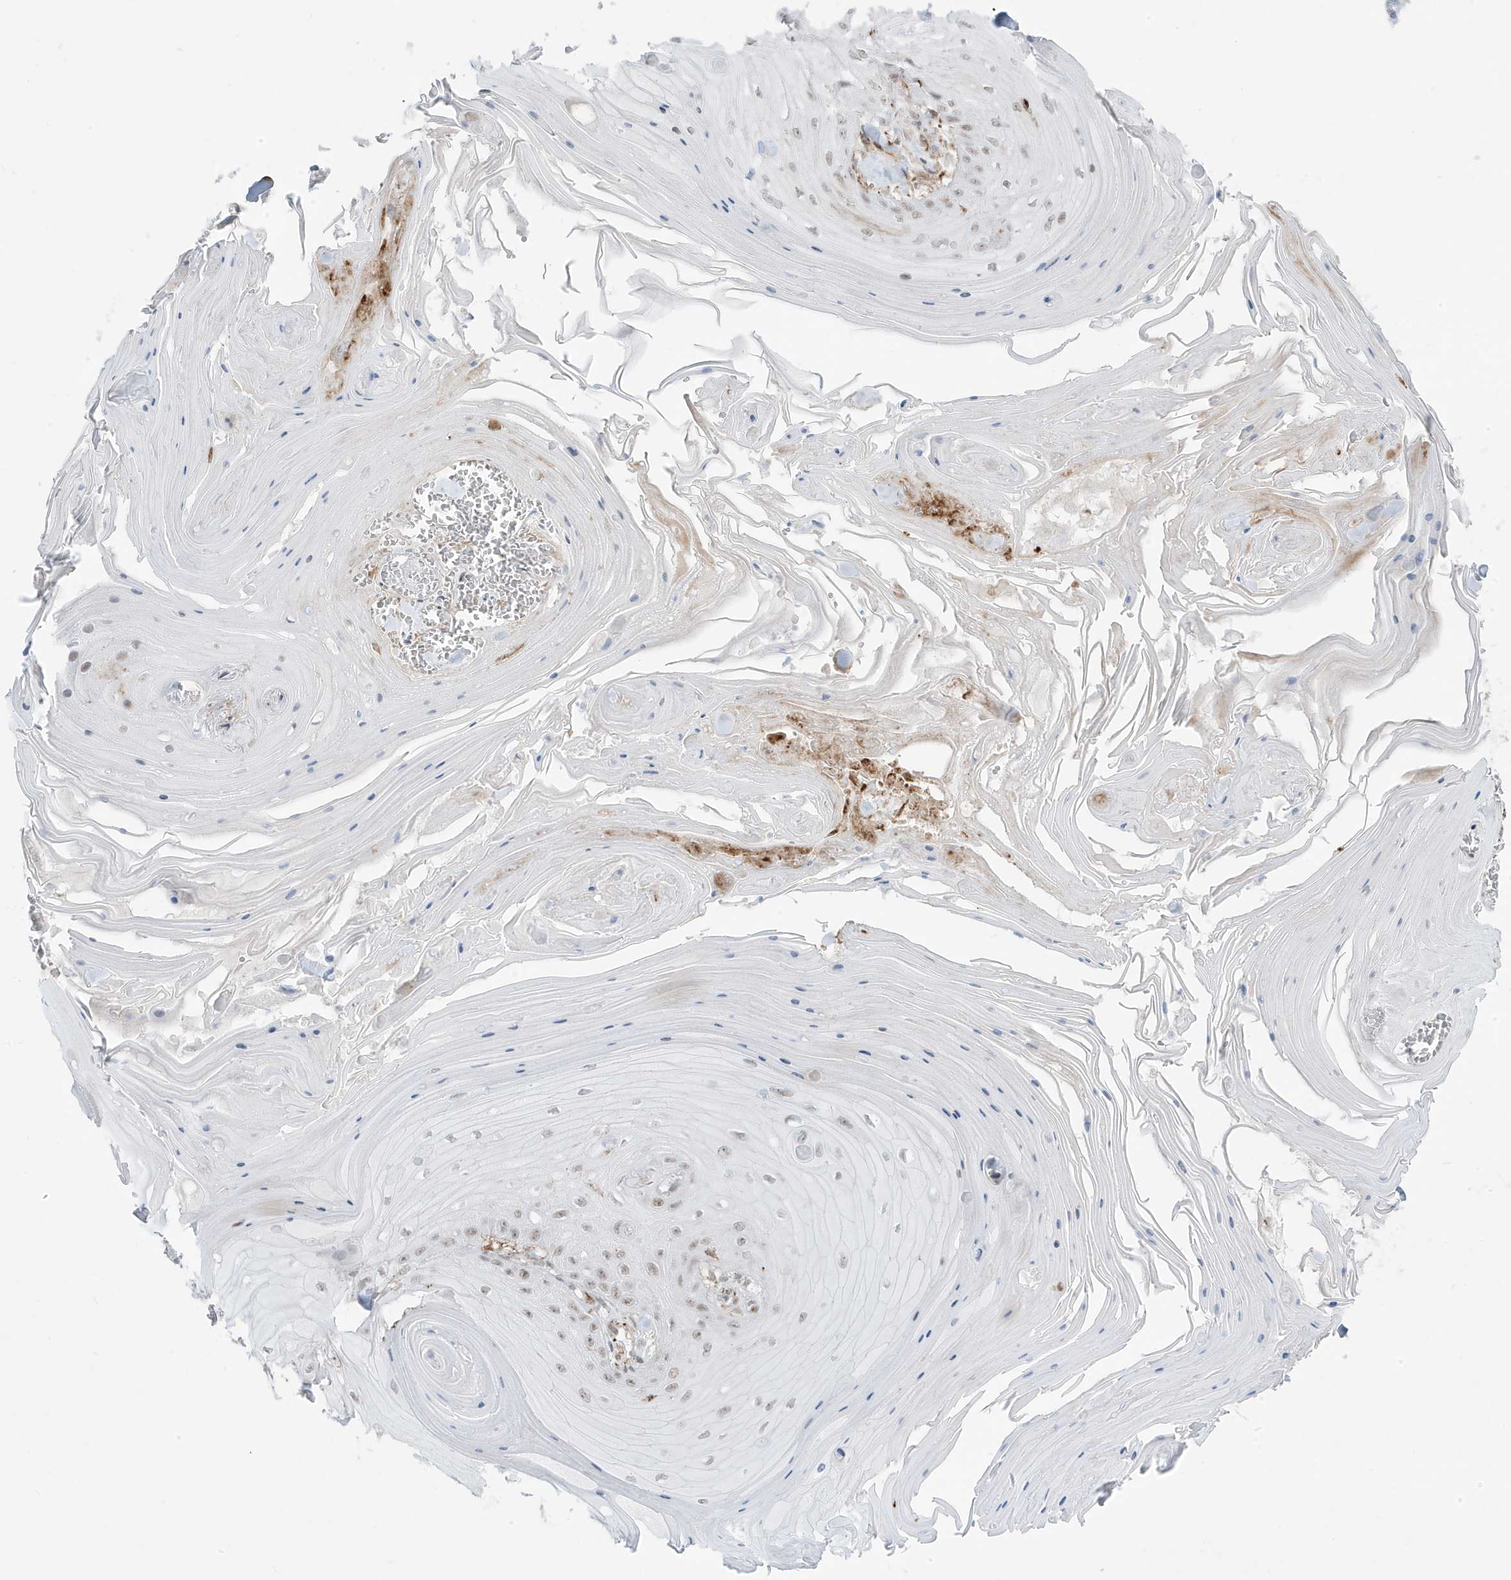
{"staining": {"intensity": "weak", "quantity": "25%-75%", "location": "nuclear"}, "tissue": "skin cancer", "cell_type": "Tumor cells", "image_type": "cancer", "snomed": [{"axis": "morphology", "description": "Squamous cell carcinoma, NOS"}, {"axis": "topography", "description": "Skin"}], "caption": "This micrograph shows immunohistochemistry staining of human skin cancer (squamous cell carcinoma), with low weak nuclear positivity in about 25%-75% of tumor cells.", "gene": "ADAMTSL3", "patient": {"sex": "male", "age": 74}}